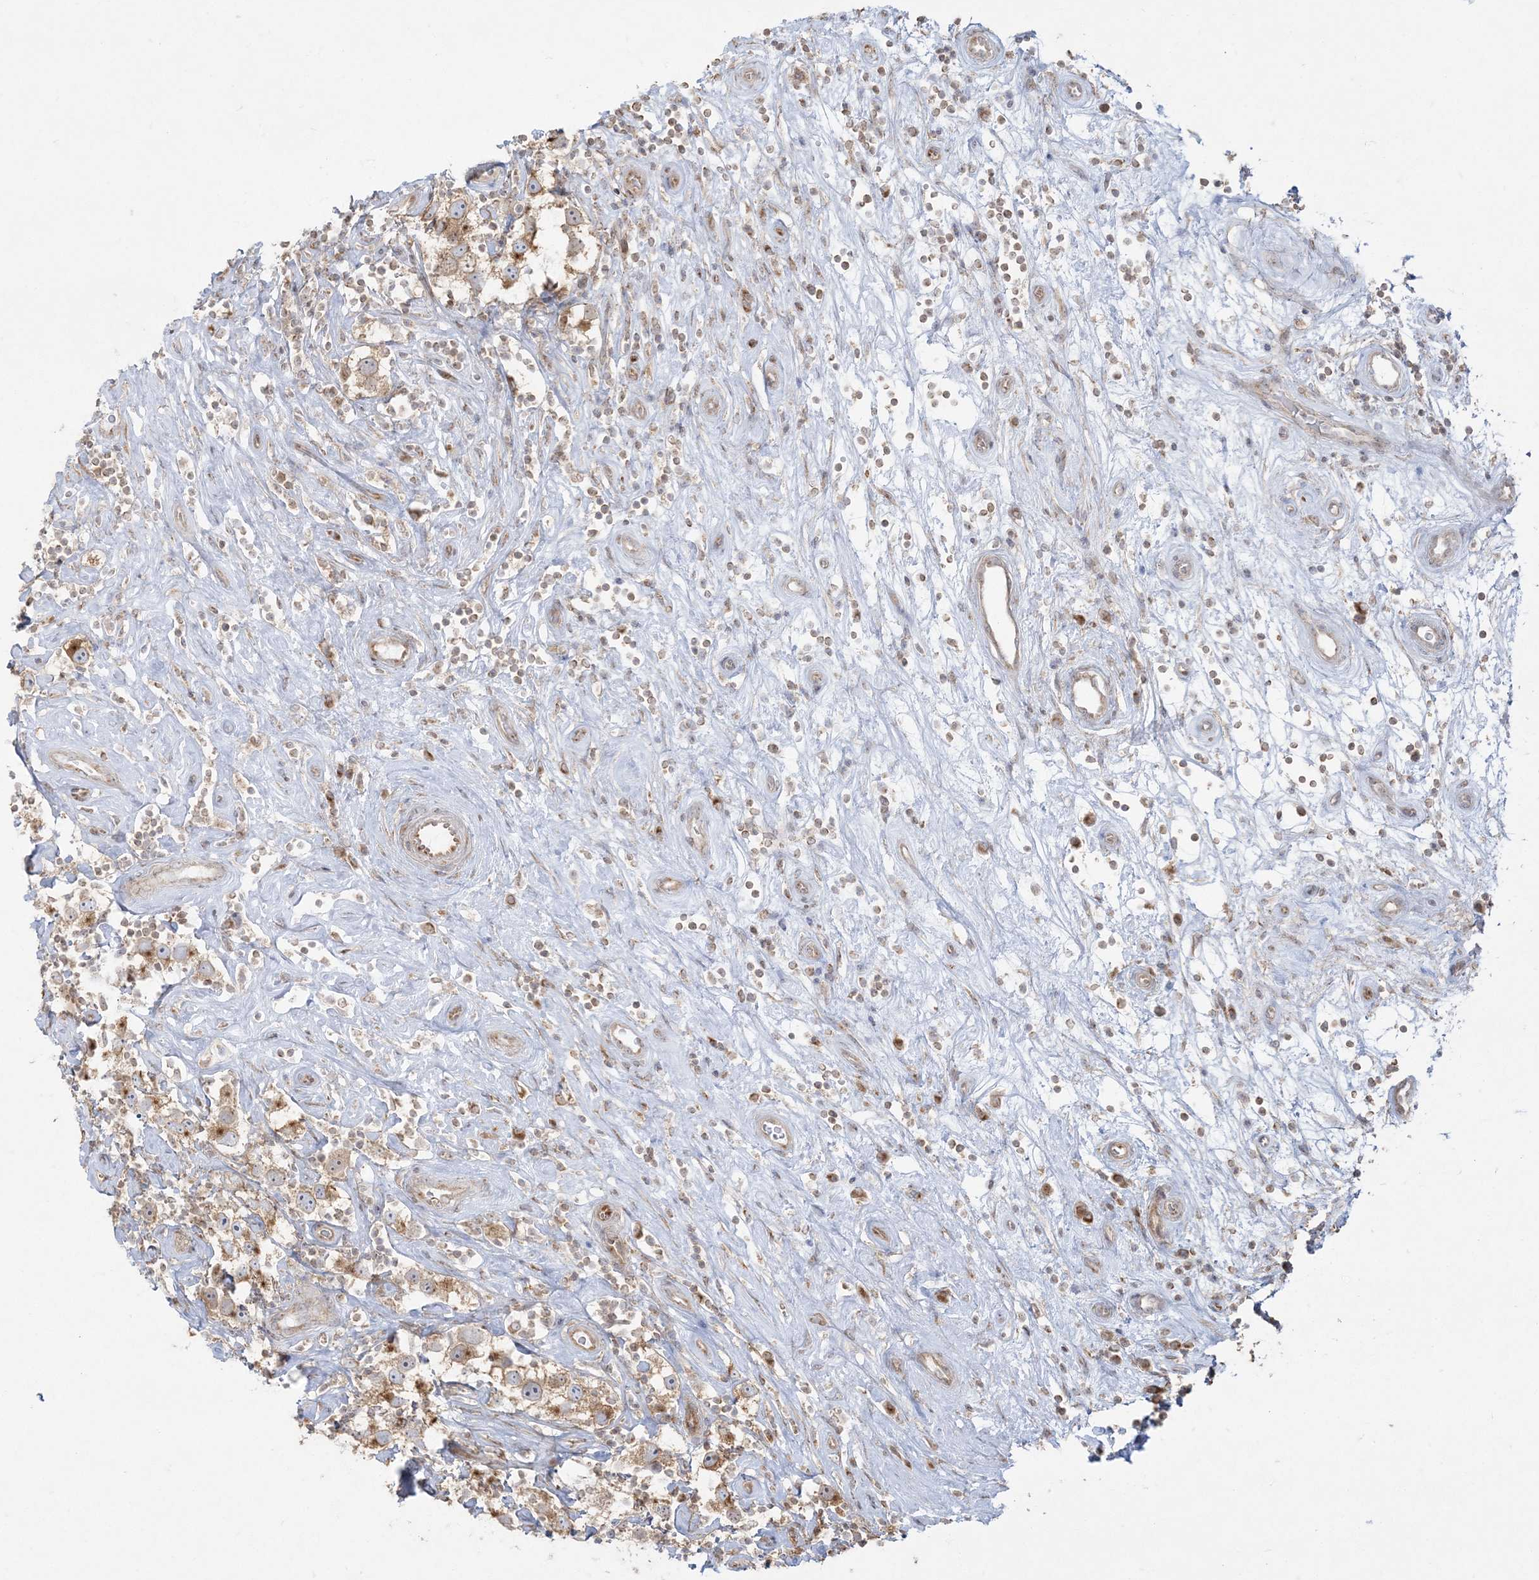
{"staining": {"intensity": "weak", "quantity": "25%-75%", "location": "cytoplasmic/membranous"}, "tissue": "testis cancer", "cell_type": "Tumor cells", "image_type": "cancer", "snomed": [{"axis": "morphology", "description": "Seminoma, NOS"}, {"axis": "topography", "description": "Testis"}], "caption": "This photomicrograph displays immunohistochemistry (IHC) staining of testis seminoma, with low weak cytoplasmic/membranous staining in about 25%-75% of tumor cells.", "gene": "ZC3H6", "patient": {"sex": "male", "age": 49}}